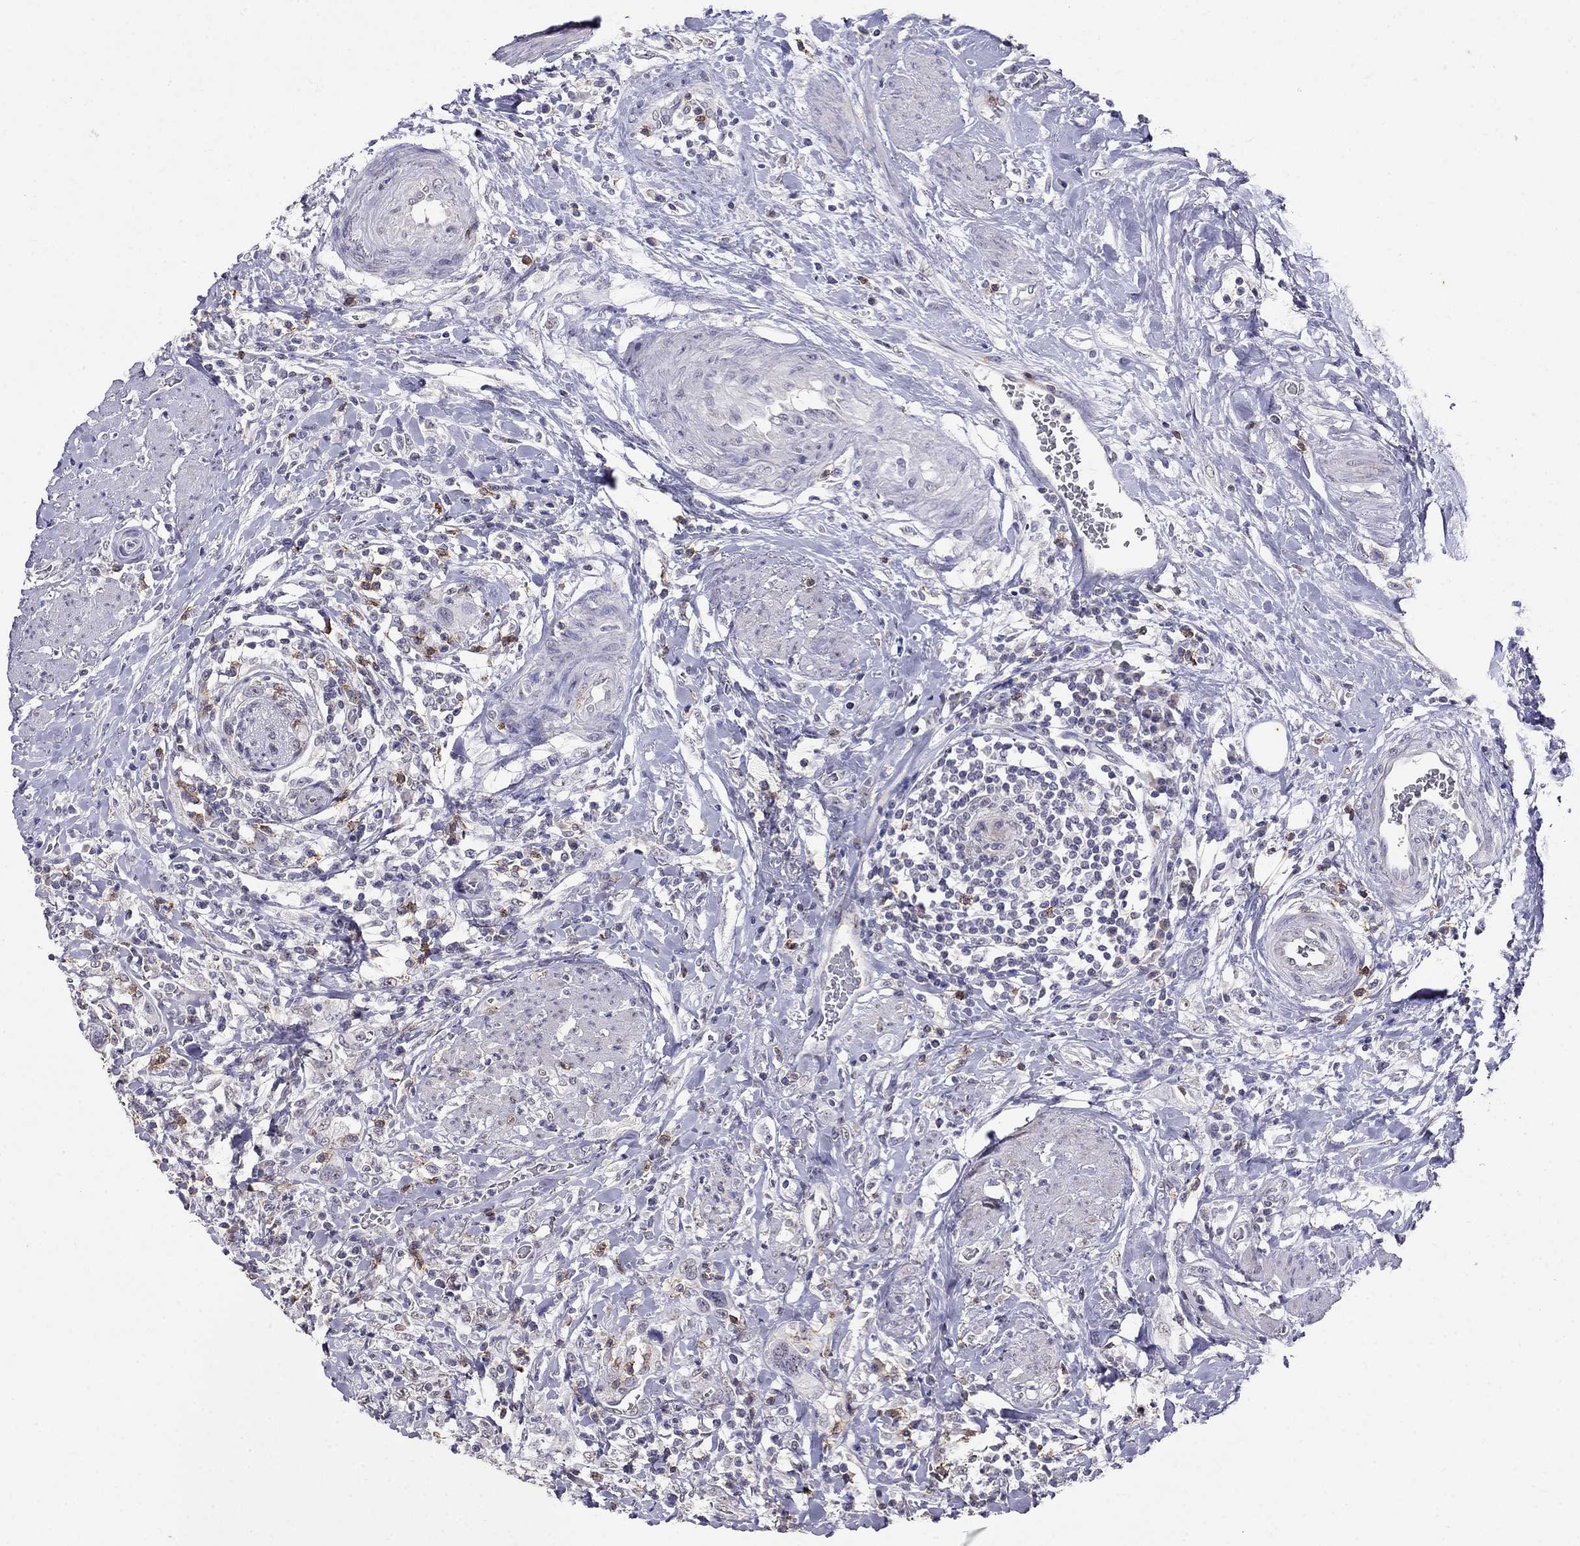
{"staining": {"intensity": "negative", "quantity": "none", "location": "none"}, "tissue": "urothelial cancer", "cell_type": "Tumor cells", "image_type": "cancer", "snomed": [{"axis": "morphology", "description": "Urothelial carcinoma, NOS"}, {"axis": "morphology", "description": "Urothelial carcinoma, High grade"}, {"axis": "topography", "description": "Urinary bladder"}], "caption": "The micrograph displays no significant positivity in tumor cells of urothelial cancer. The staining is performed using DAB (3,3'-diaminobenzidine) brown chromogen with nuclei counter-stained in using hematoxylin.", "gene": "CD8B", "patient": {"sex": "female", "age": 64}}